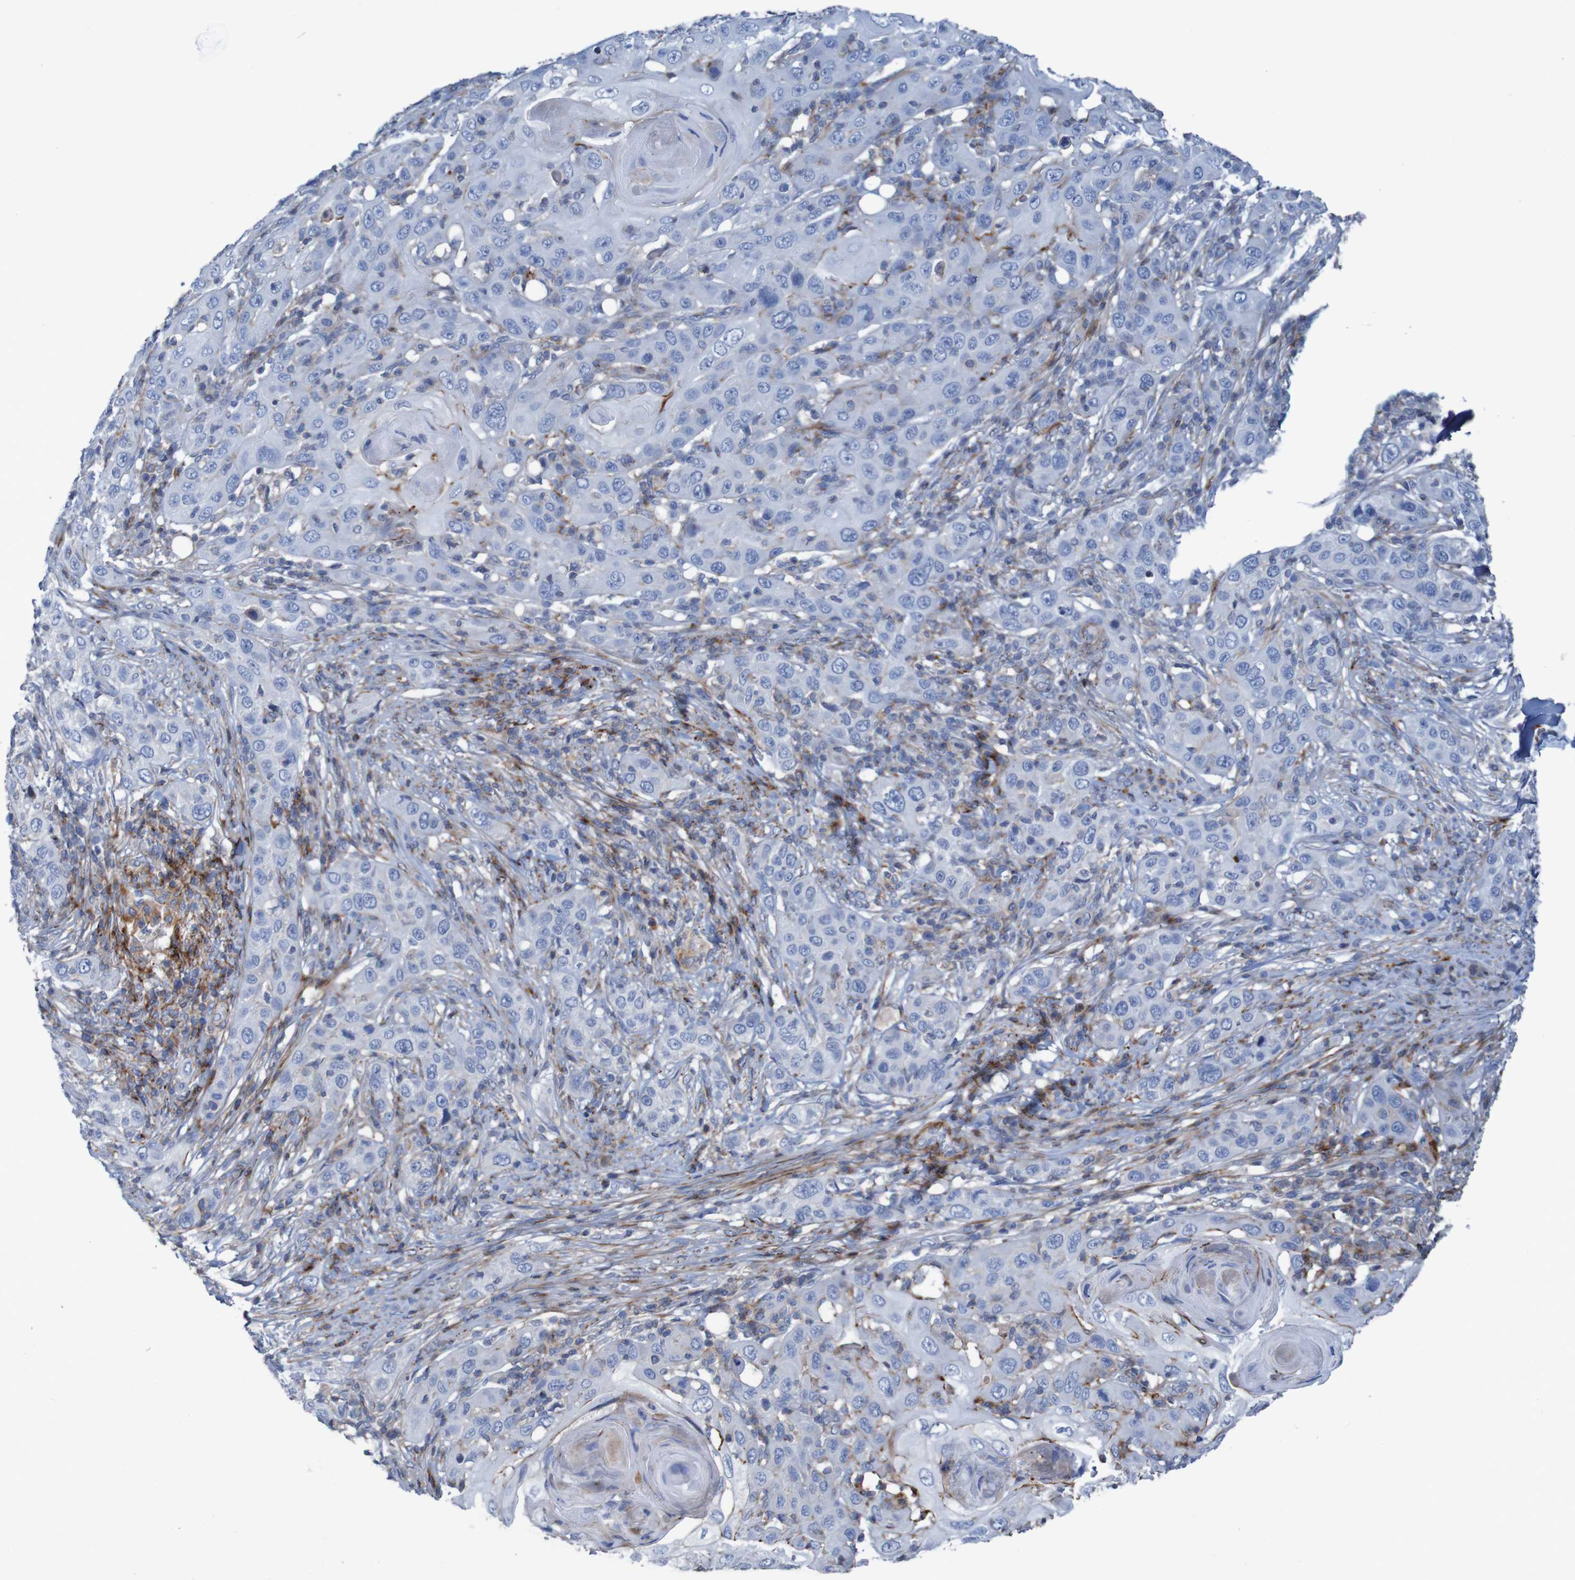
{"staining": {"intensity": "negative", "quantity": "none", "location": "none"}, "tissue": "skin cancer", "cell_type": "Tumor cells", "image_type": "cancer", "snomed": [{"axis": "morphology", "description": "Squamous cell carcinoma, NOS"}, {"axis": "topography", "description": "Skin"}], "caption": "Image shows no significant protein expression in tumor cells of skin squamous cell carcinoma. The staining is performed using DAB (3,3'-diaminobenzidine) brown chromogen with nuclei counter-stained in using hematoxylin.", "gene": "RNF182", "patient": {"sex": "female", "age": 88}}